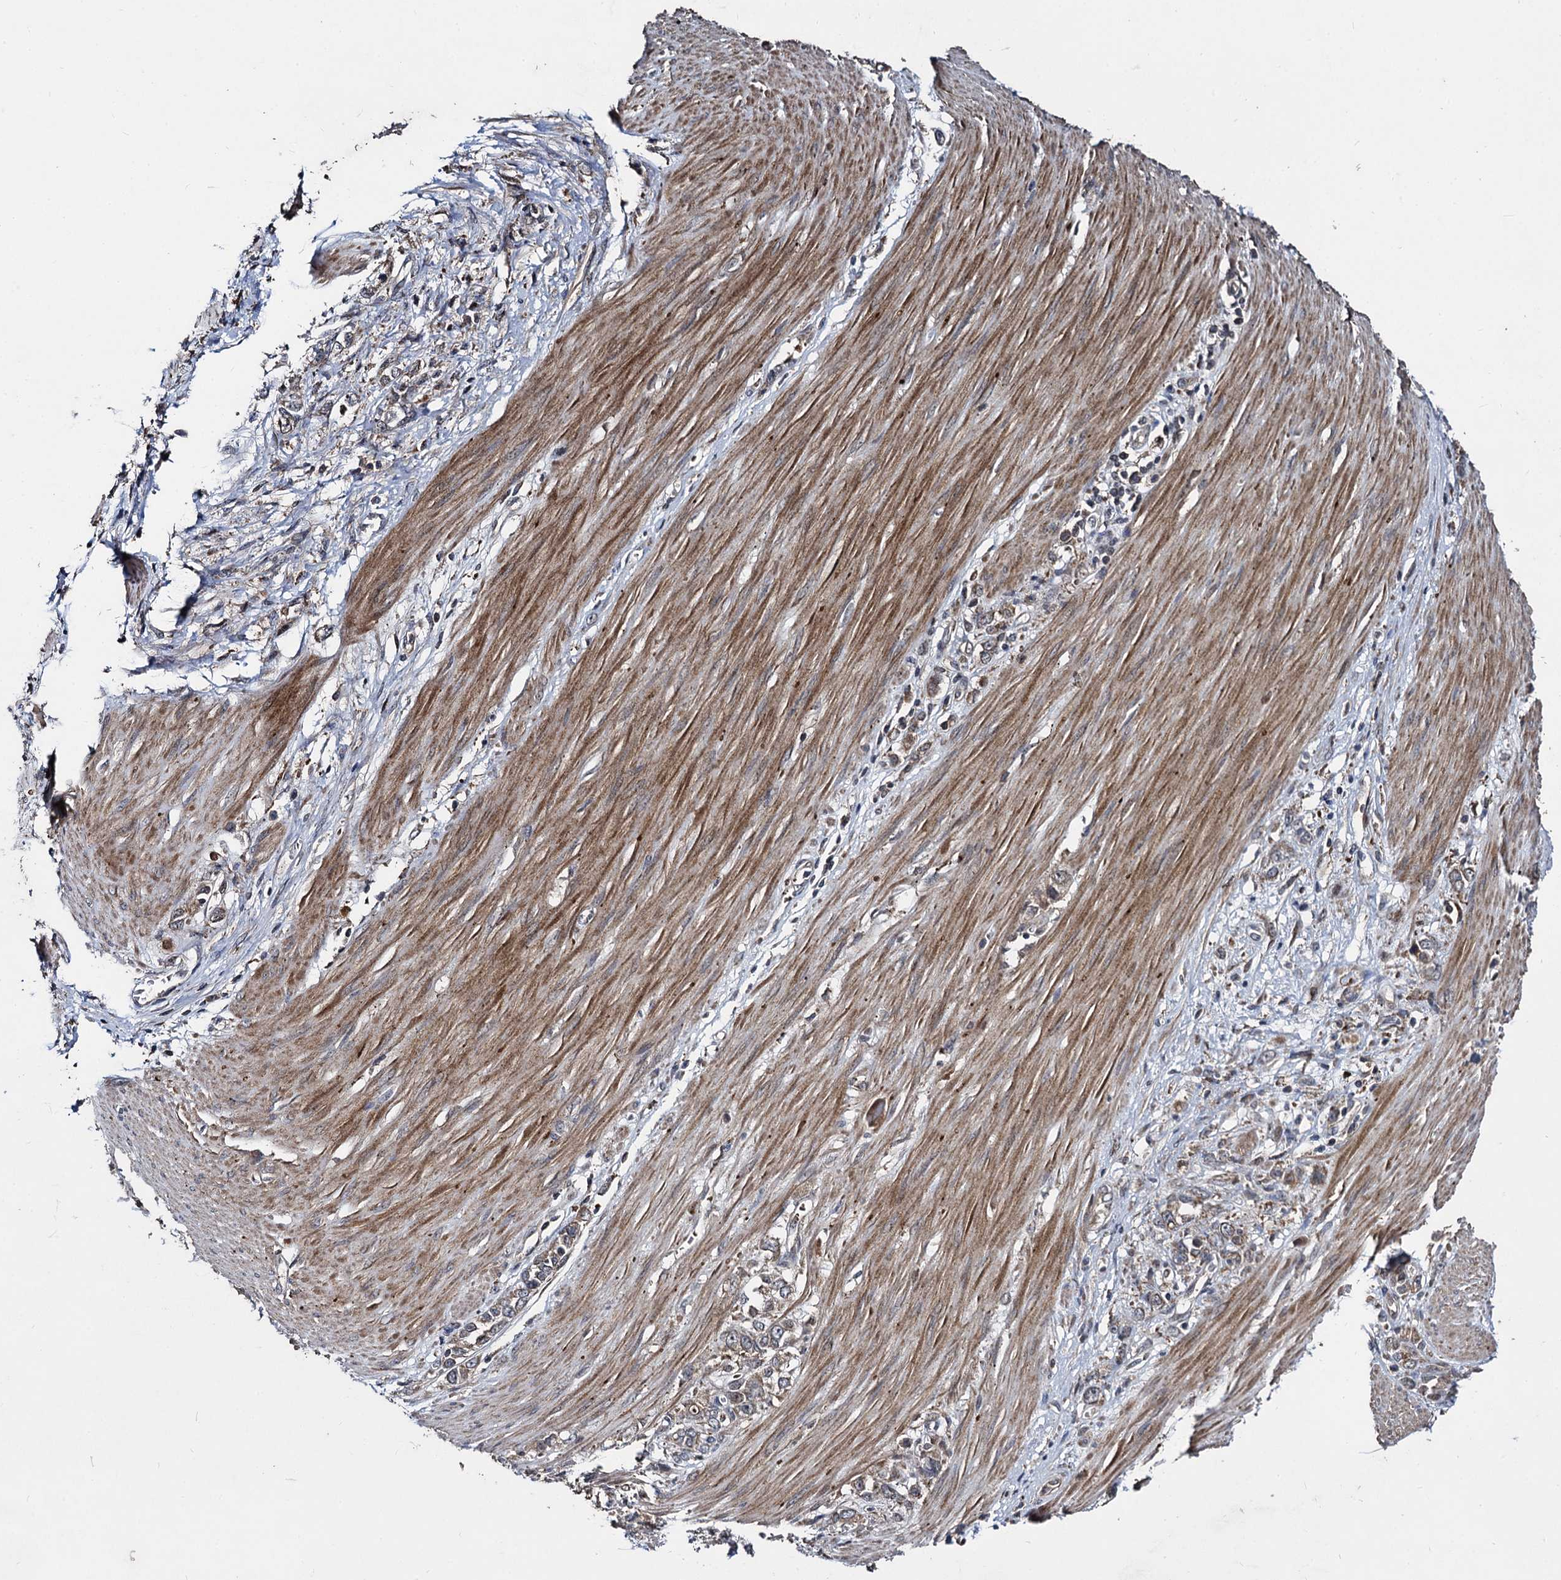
{"staining": {"intensity": "weak", "quantity": ">75%", "location": "cytoplasmic/membranous"}, "tissue": "stomach cancer", "cell_type": "Tumor cells", "image_type": "cancer", "snomed": [{"axis": "morphology", "description": "Adenocarcinoma, NOS"}, {"axis": "topography", "description": "Stomach"}], "caption": "A histopathology image of human stomach cancer (adenocarcinoma) stained for a protein exhibits weak cytoplasmic/membranous brown staining in tumor cells. (Stains: DAB in brown, nuclei in blue, Microscopy: brightfield microscopy at high magnification).", "gene": "BCL2L2", "patient": {"sex": "female", "age": 76}}